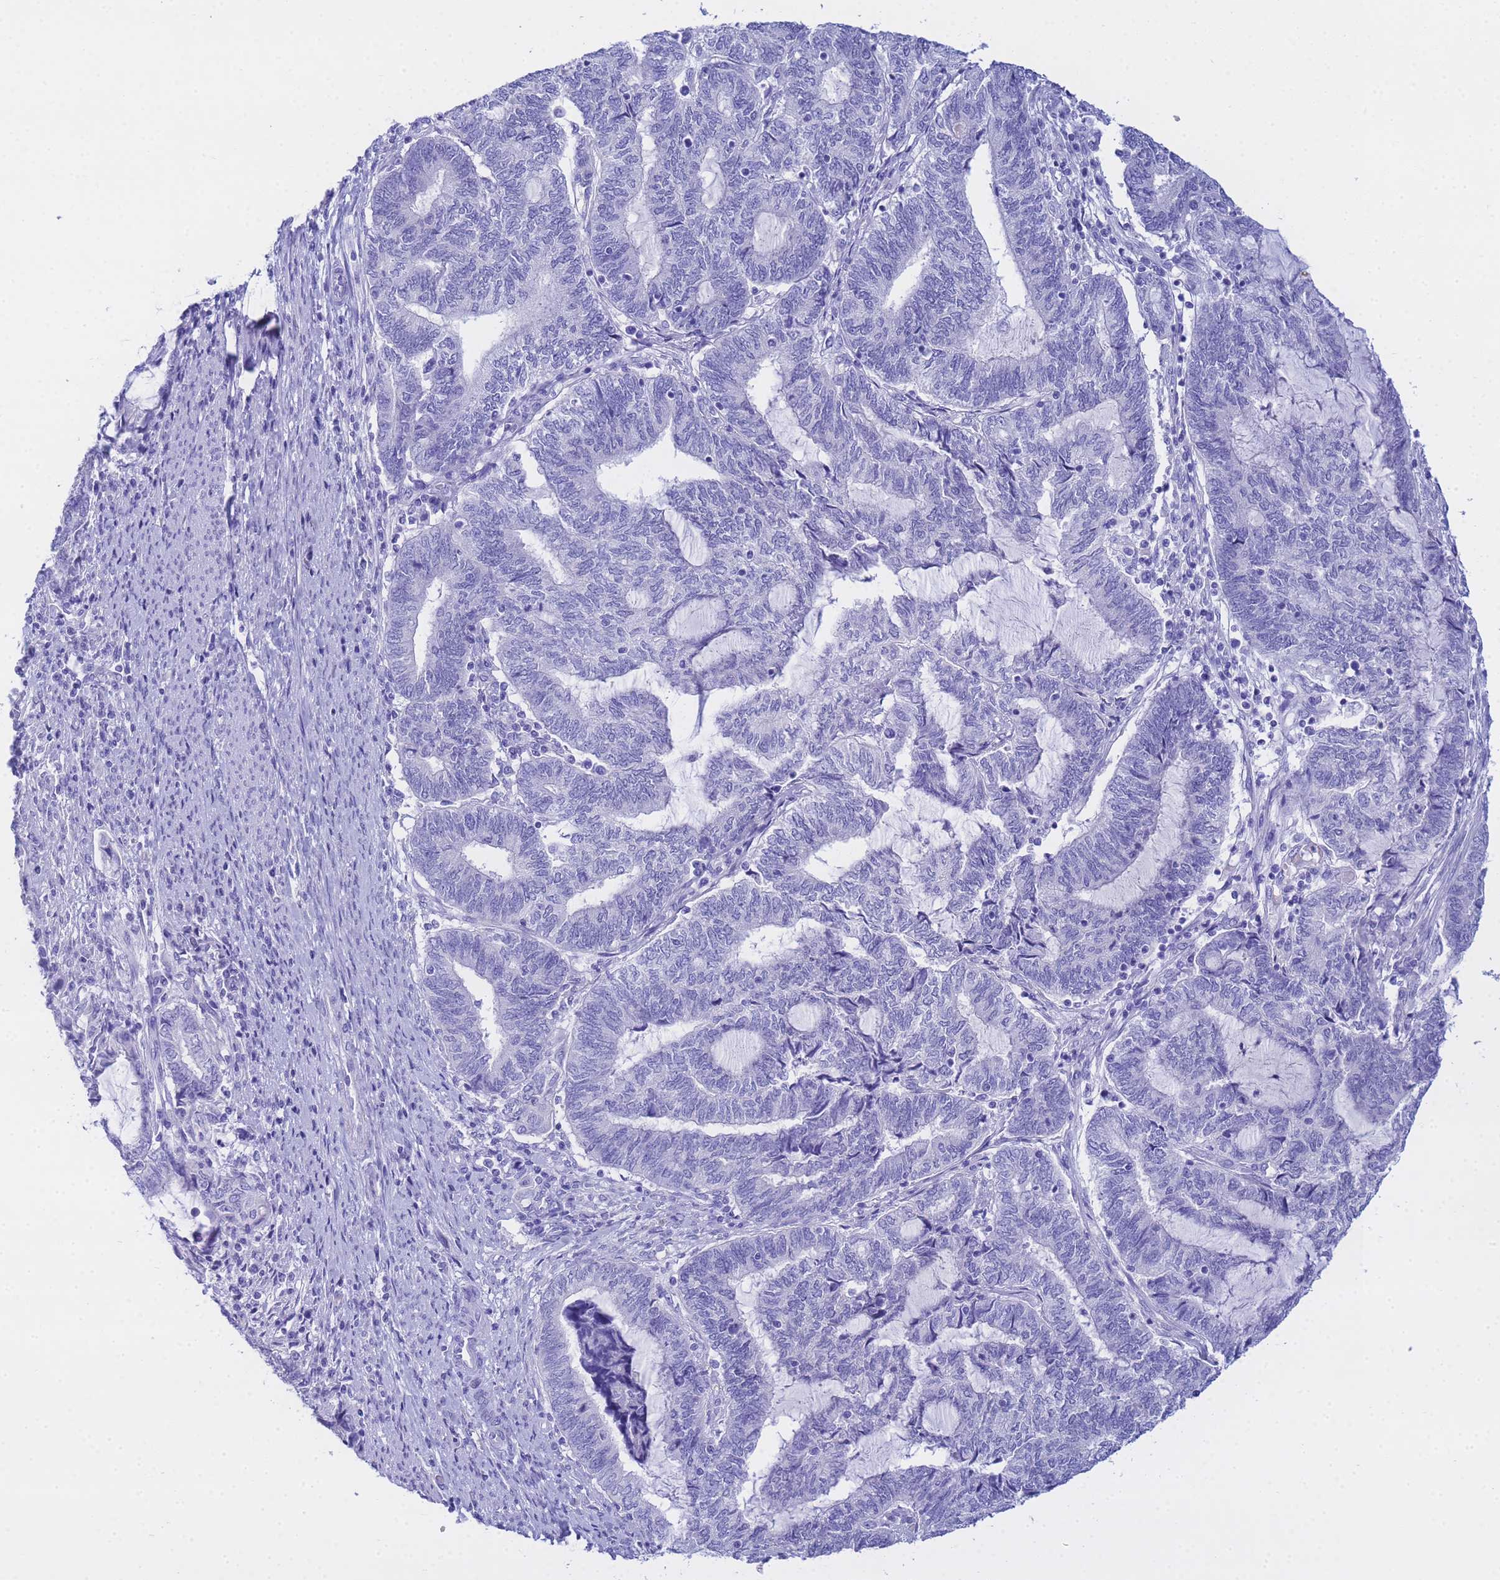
{"staining": {"intensity": "negative", "quantity": "none", "location": "none"}, "tissue": "endometrial cancer", "cell_type": "Tumor cells", "image_type": "cancer", "snomed": [{"axis": "morphology", "description": "Adenocarcinoma, NOS"}, {"axis": "topography", "description": "Uterus"}, {"axis": "topography", "description": "Endometrium"}], "caption": "Image shows no protein staining in tumor cells of adenocarcinoma (endometrial) tissue.", "gene": "AQP12A", "patient": {"sex": "female", "age": 70}}